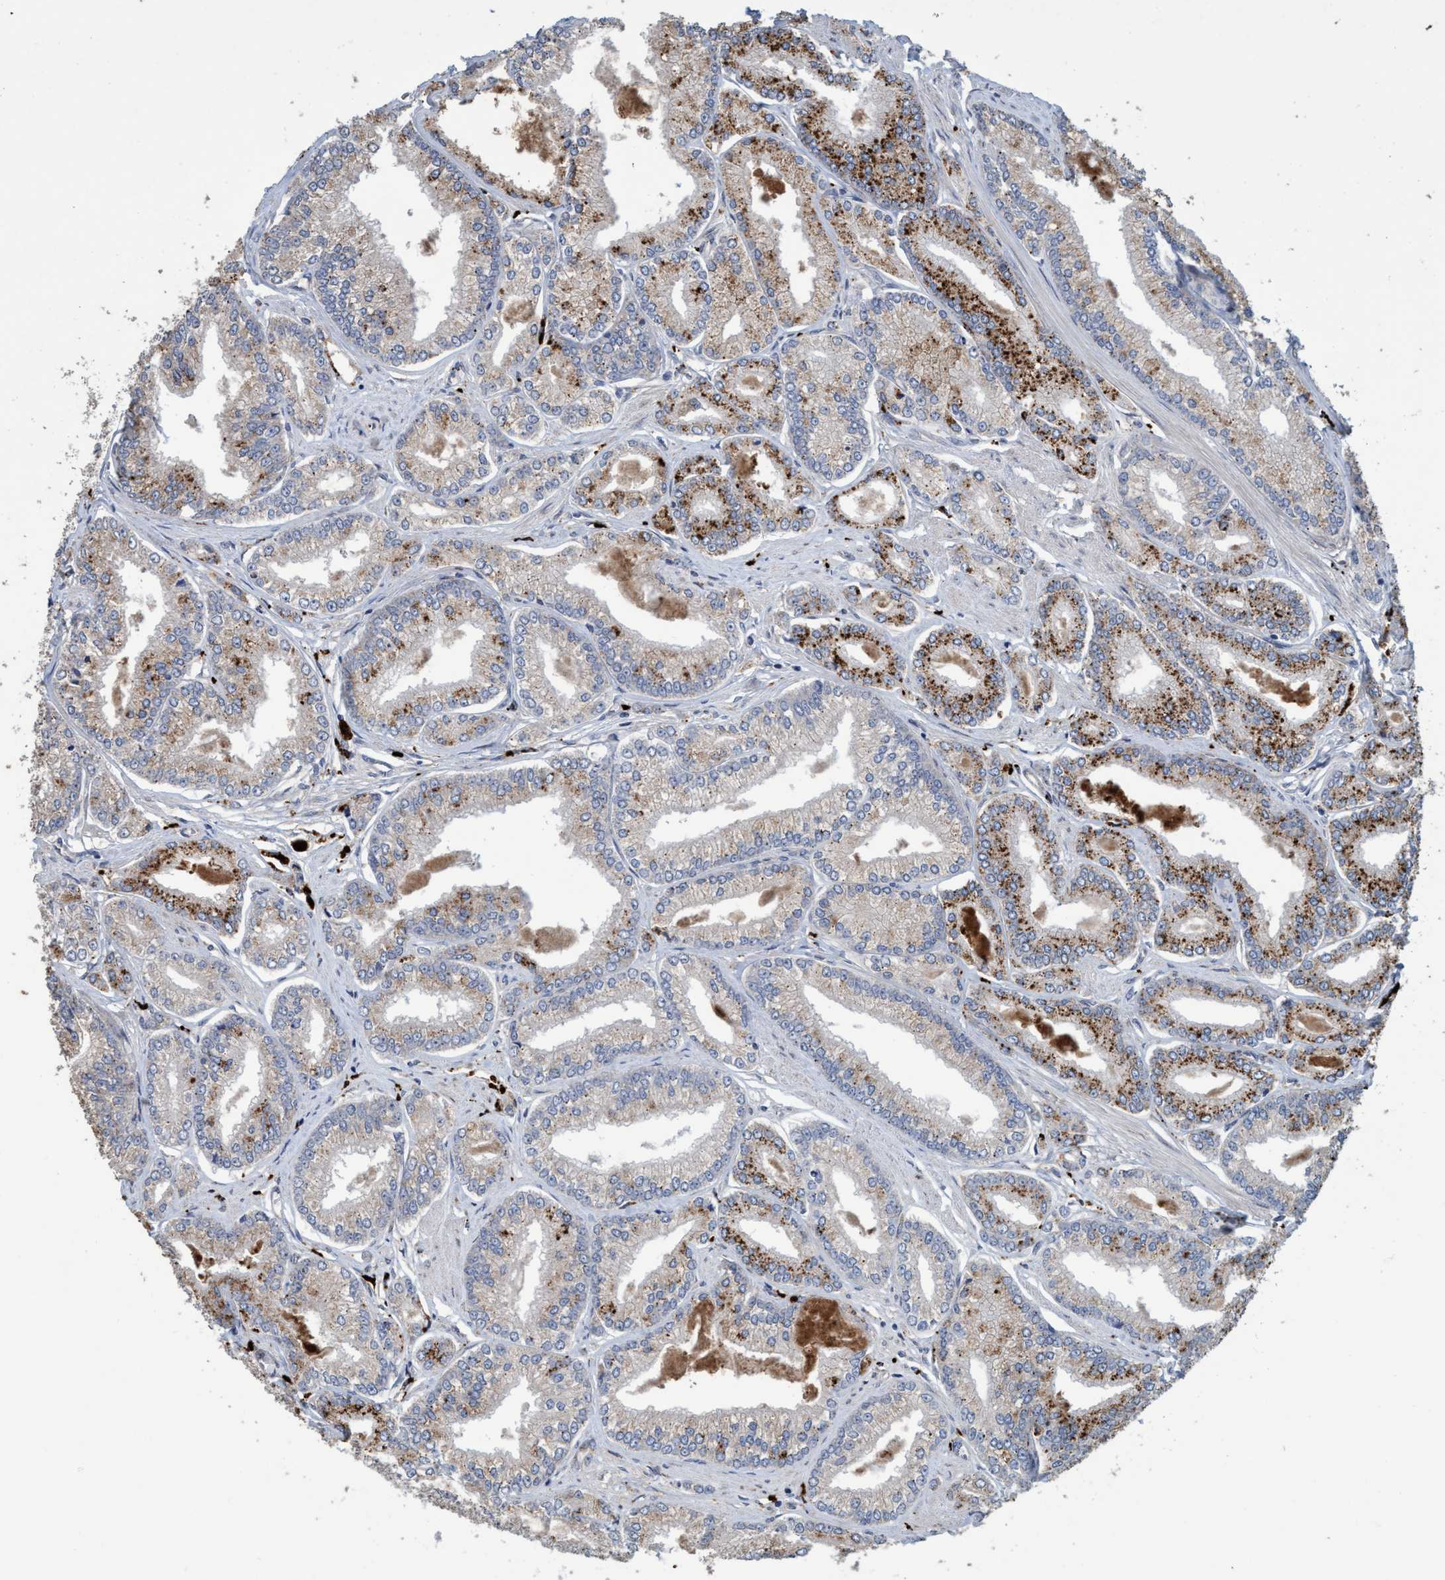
{"staining": {"intensity": "strong", "quantity": "25%-75%", "location": "cytoplasmic/membranous"}, "tissue": "prostate cancer", "cell_type": "Tumor cells", "image_type": "cancer", "snomed": [{"axis": "morphology", "description": "Adenocarcinoma, Low grade"}, {"axis": "topography", "description": "Prostate"}], "caption": "Prostate cancer tissue demonstrates strong cytoplasmic/membranous staining in about 25%-75% of tumor cells", "gene": "BBS9", "patient": {"sex": "male", "age": 52}}